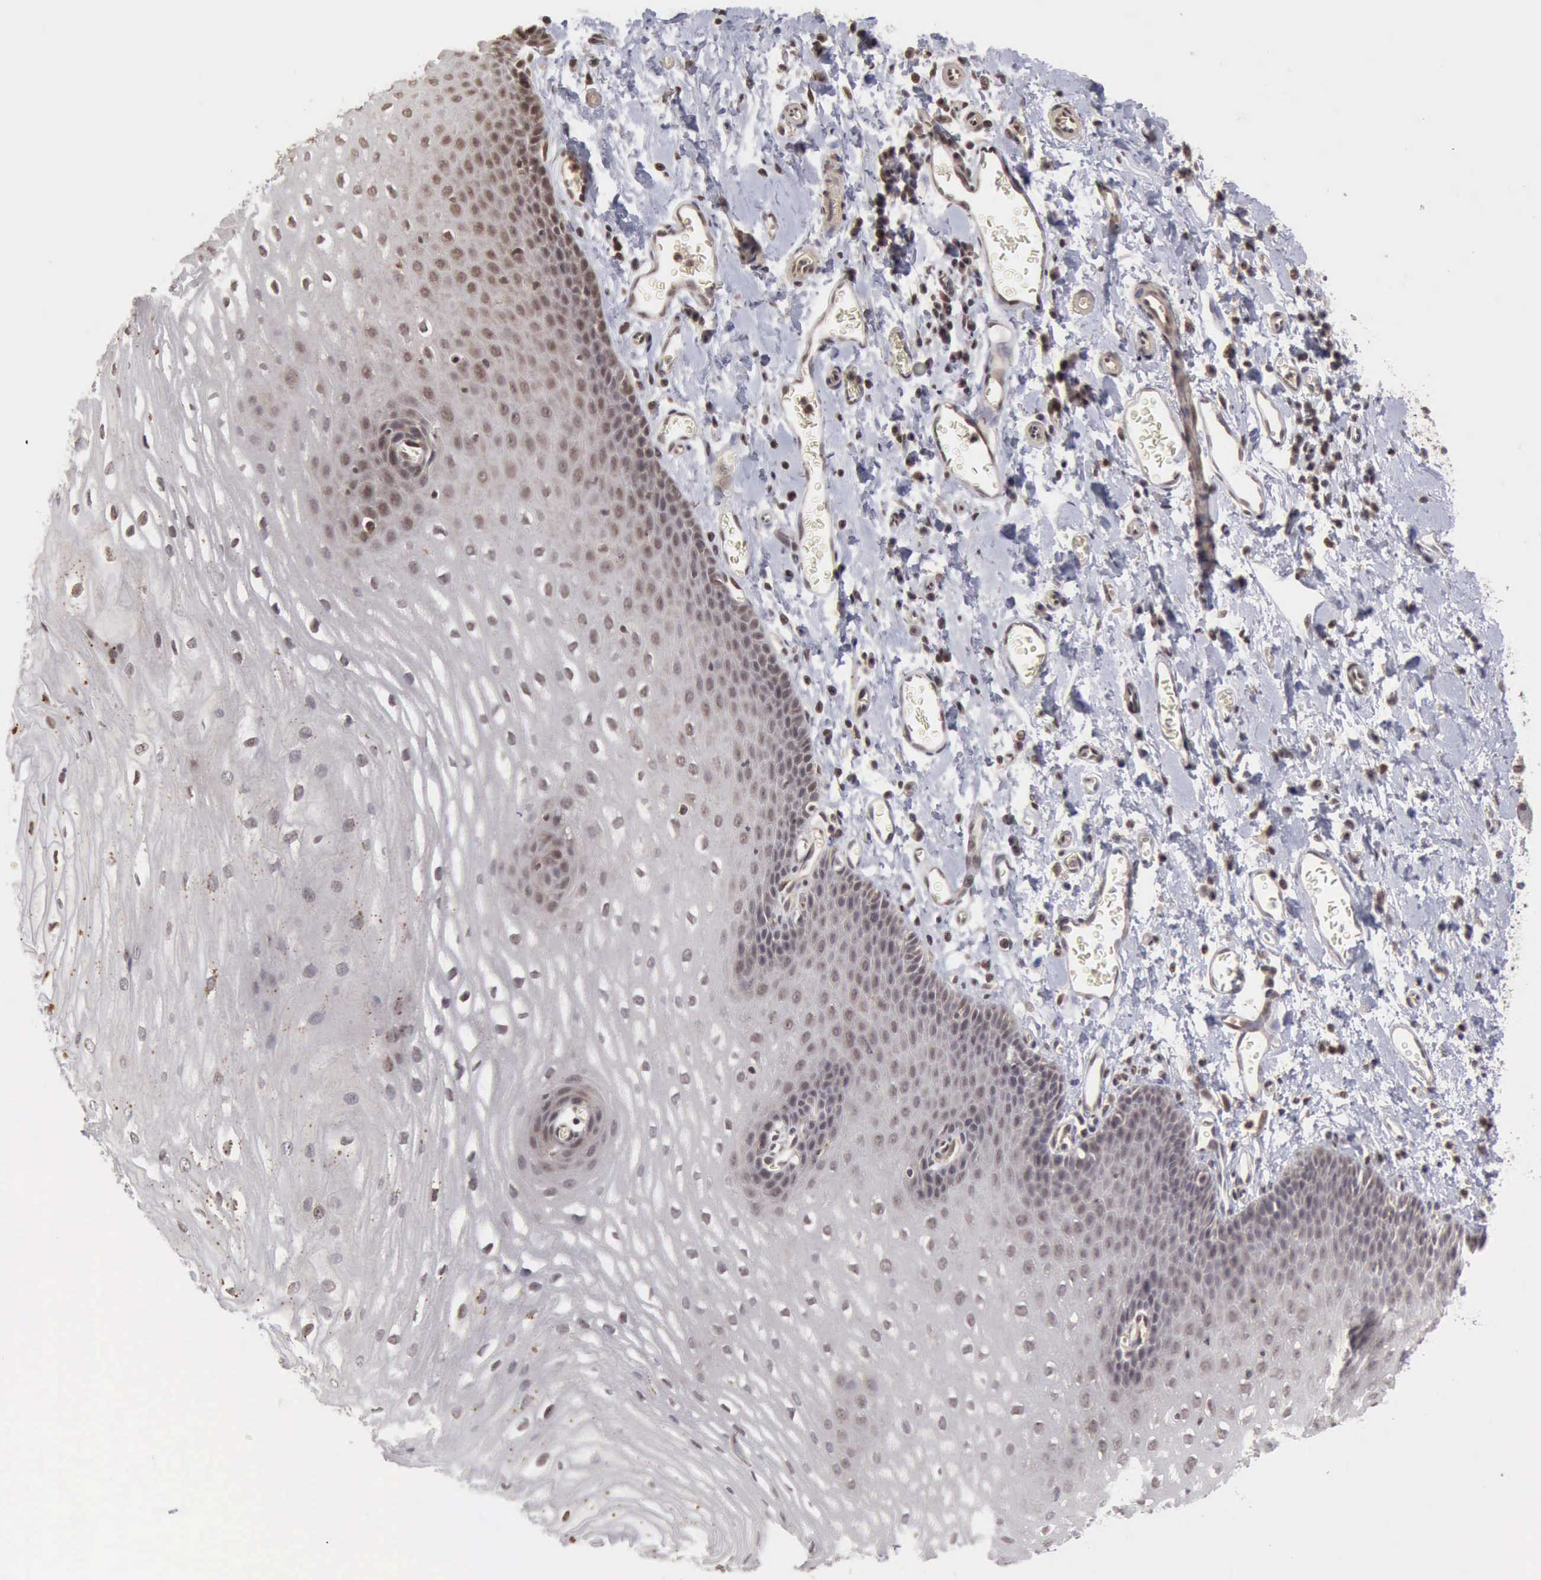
{"staining": {"intensity": "weak", "quantity": "25%-75%", "location": "cytoplasmic/membranous,nuclear"}, "tissue": "esophagus", "cell_type": "Squamous epithelial cells", "image_type": "normal", "snomed": [{"axis": "morphology", "description": "Normal tissue, NOS"}, {"axis": "topography", "description": "Esophagus"}], "caption": "The micrograph shows a brown stain indicating the presence of a protein in the cytoplasmic/membranous,nuclear of squamous epithelial cells in esophagus.", "gene": "CDKN2A", "patient": {"sex": "male", "age": 70}}